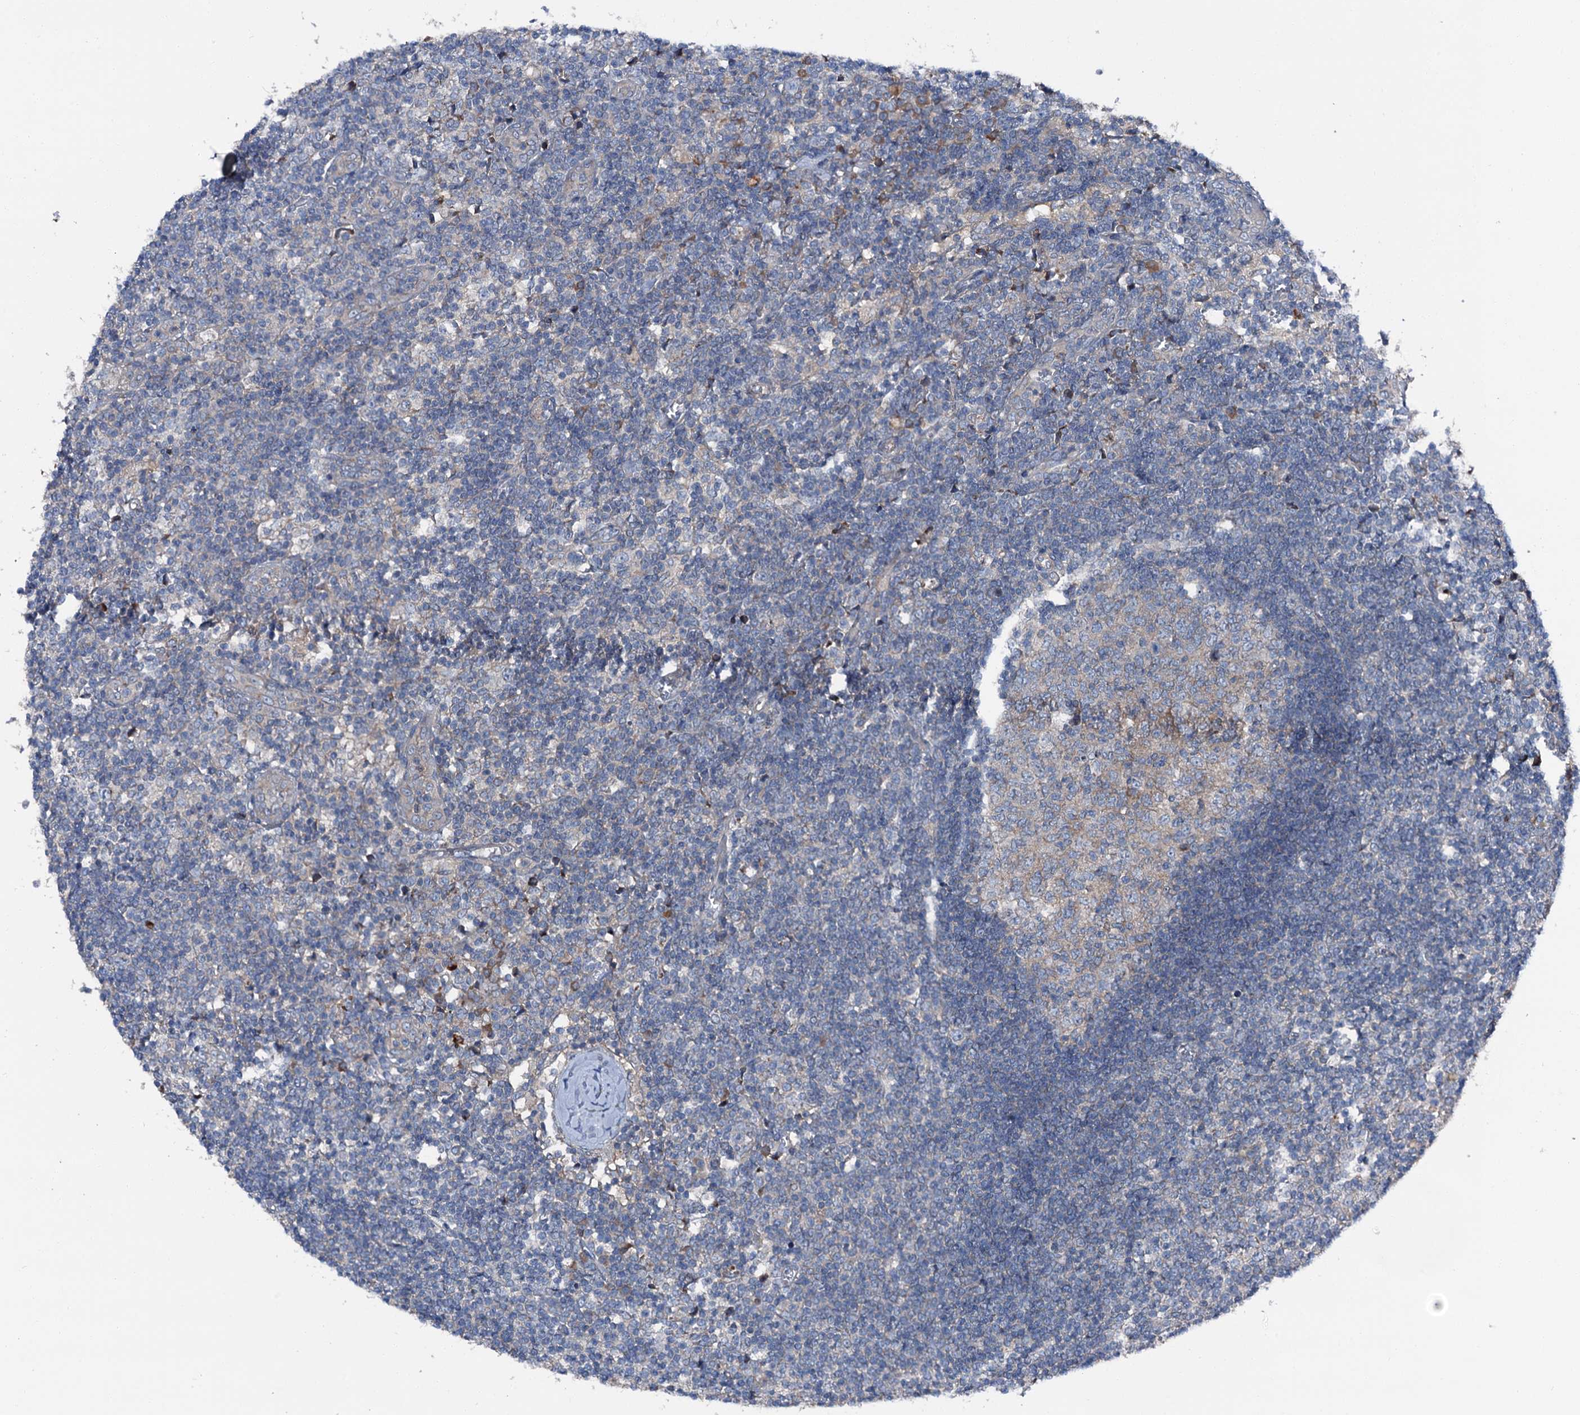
{"staining": {"intensity": "weak", "quantity": "25%-75%", "location": "cytoplasmic/membranous"}, "tissue": "lymph node", "cell_type": "Germinal center cells", "image_type": "normal", "snomed": [{"axis": "morphology", "description": "Normal tissue, NOS"}, {"axis": "morphology", "description": "Squamous cell carcinoma, metastatic, NOS"}, {"axis": "topography", "description": "Lymph node"}], "caption": "IHC of normal lymph node shows low levels of weak cytoplasmic/membranous expression in approximately 25%-75% of germinal center cells. The protein of interest is shown in brown color, while the nuclei are stained blue.", "gene": "SLC22A25", "patient": {"sex": "male", "age": 73}}